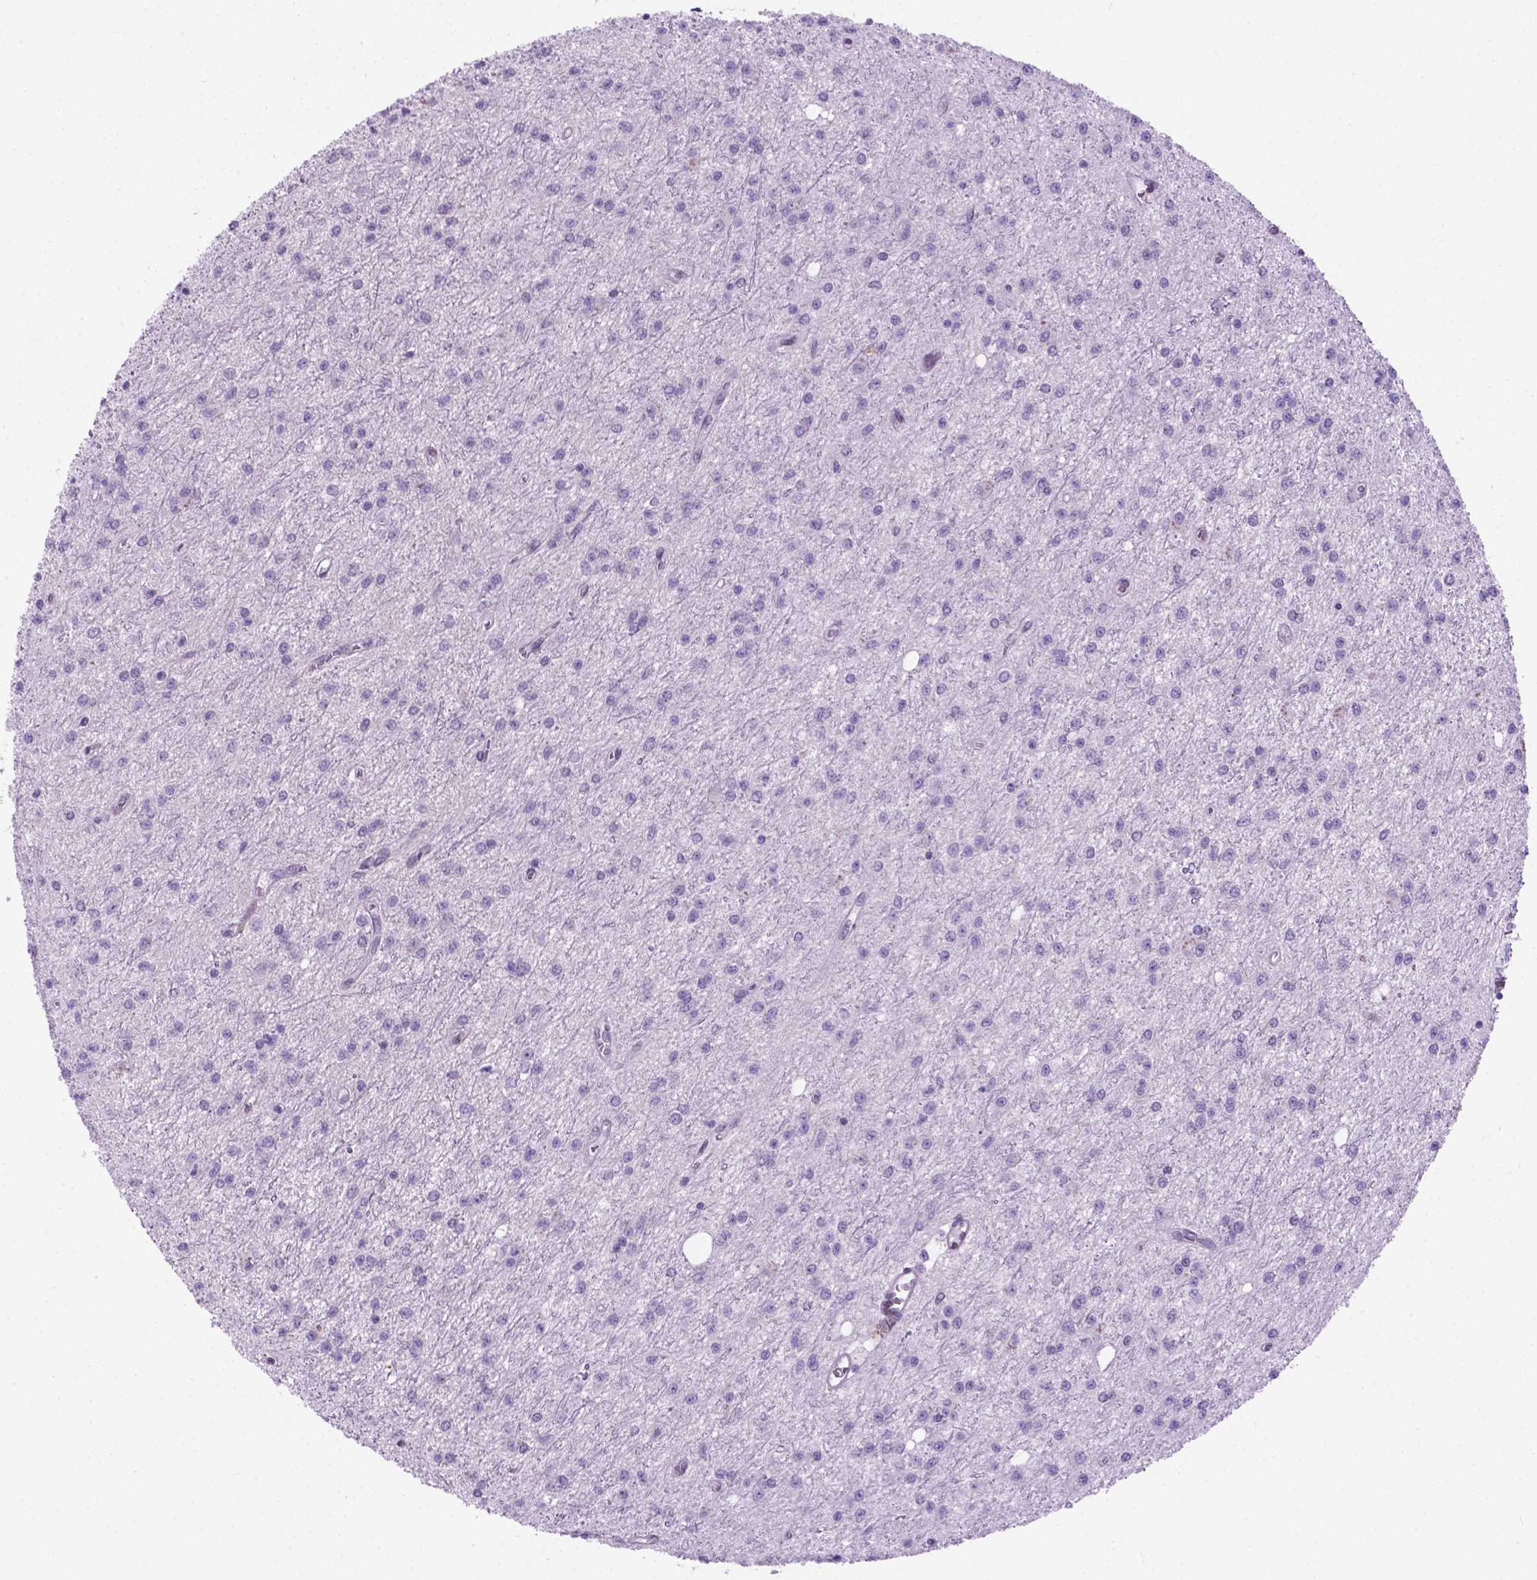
{"staining": {"intensity": "negative", "quantity": "none", "location": "none"}, "tissue": "glioma", "cell_type": "Tumor cells", "image_type": "cancer", "snomed": [{"axis": "morphology", "description": "Glioma, malignant, Low grade"}, {"axis": "topography", "description": "Brain"}], "caption": "Malignant low-grade glioma was stained to show a protein in brown. There is no significant expression in tumor cells.", "gene": "TMEM210", "patient": {"sex": "female", "age": 45}}